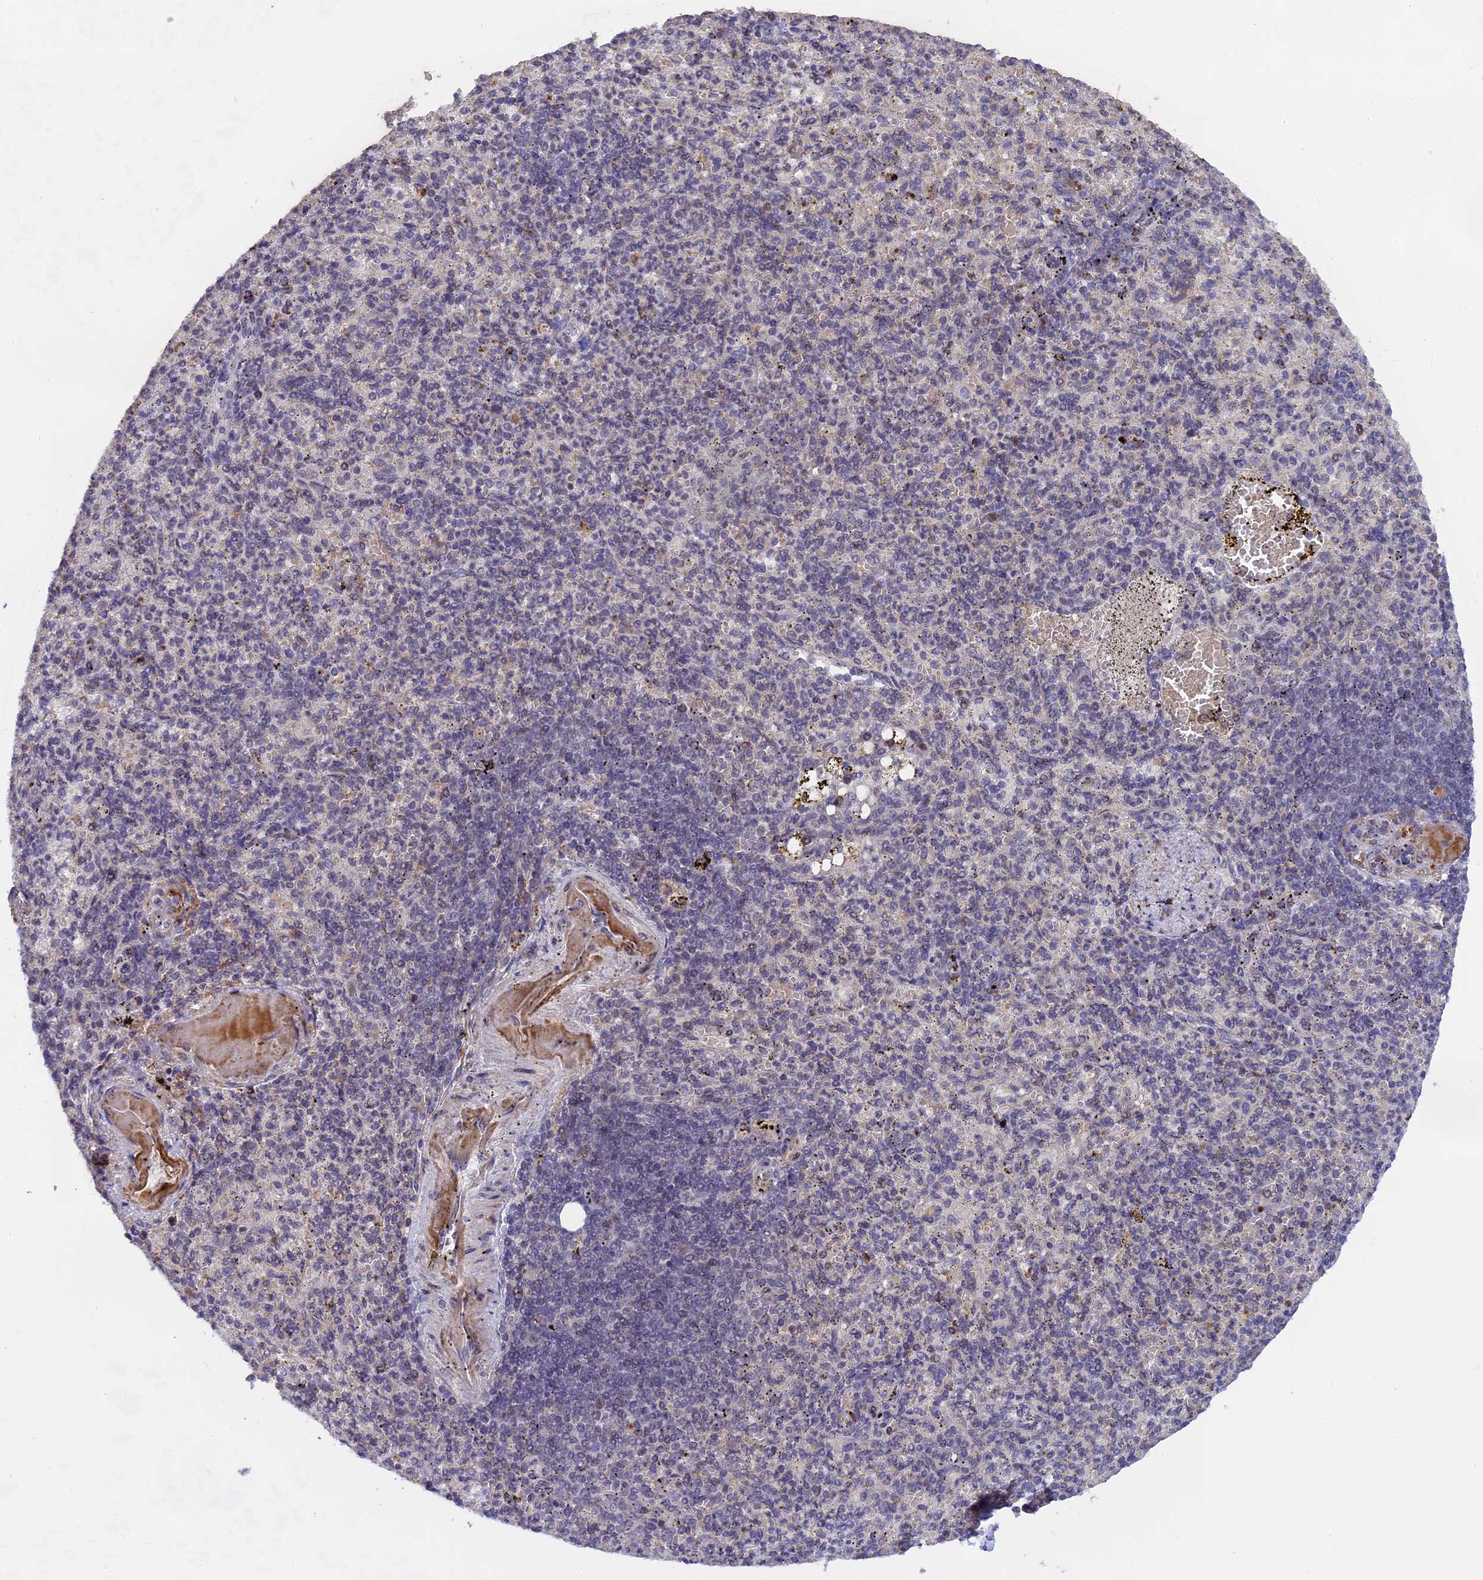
{"staining": {"intensity": "negative", "quantity": "none", "location": "none"}, "tissue": "spleen", "cell_type": "Cells in red pulp", "image_type": "normal", "snomed": [{"axis": "morphology", "description": "Normal tissue, NOS"}, {"axis": "topography", "description": "Spleen"}], "caption": "The histopathology image displays no staining of cells in red pulp in normal spleen. The staining was performed using DAB (3,3'-diaminobenzidine) to visualize the protein expression in brown, while the nuclei were stained in blue with hematoxylin (Magnification: 20x).", "gene": "PYGO1", "patient": {"sex": "female", "age": 74}}